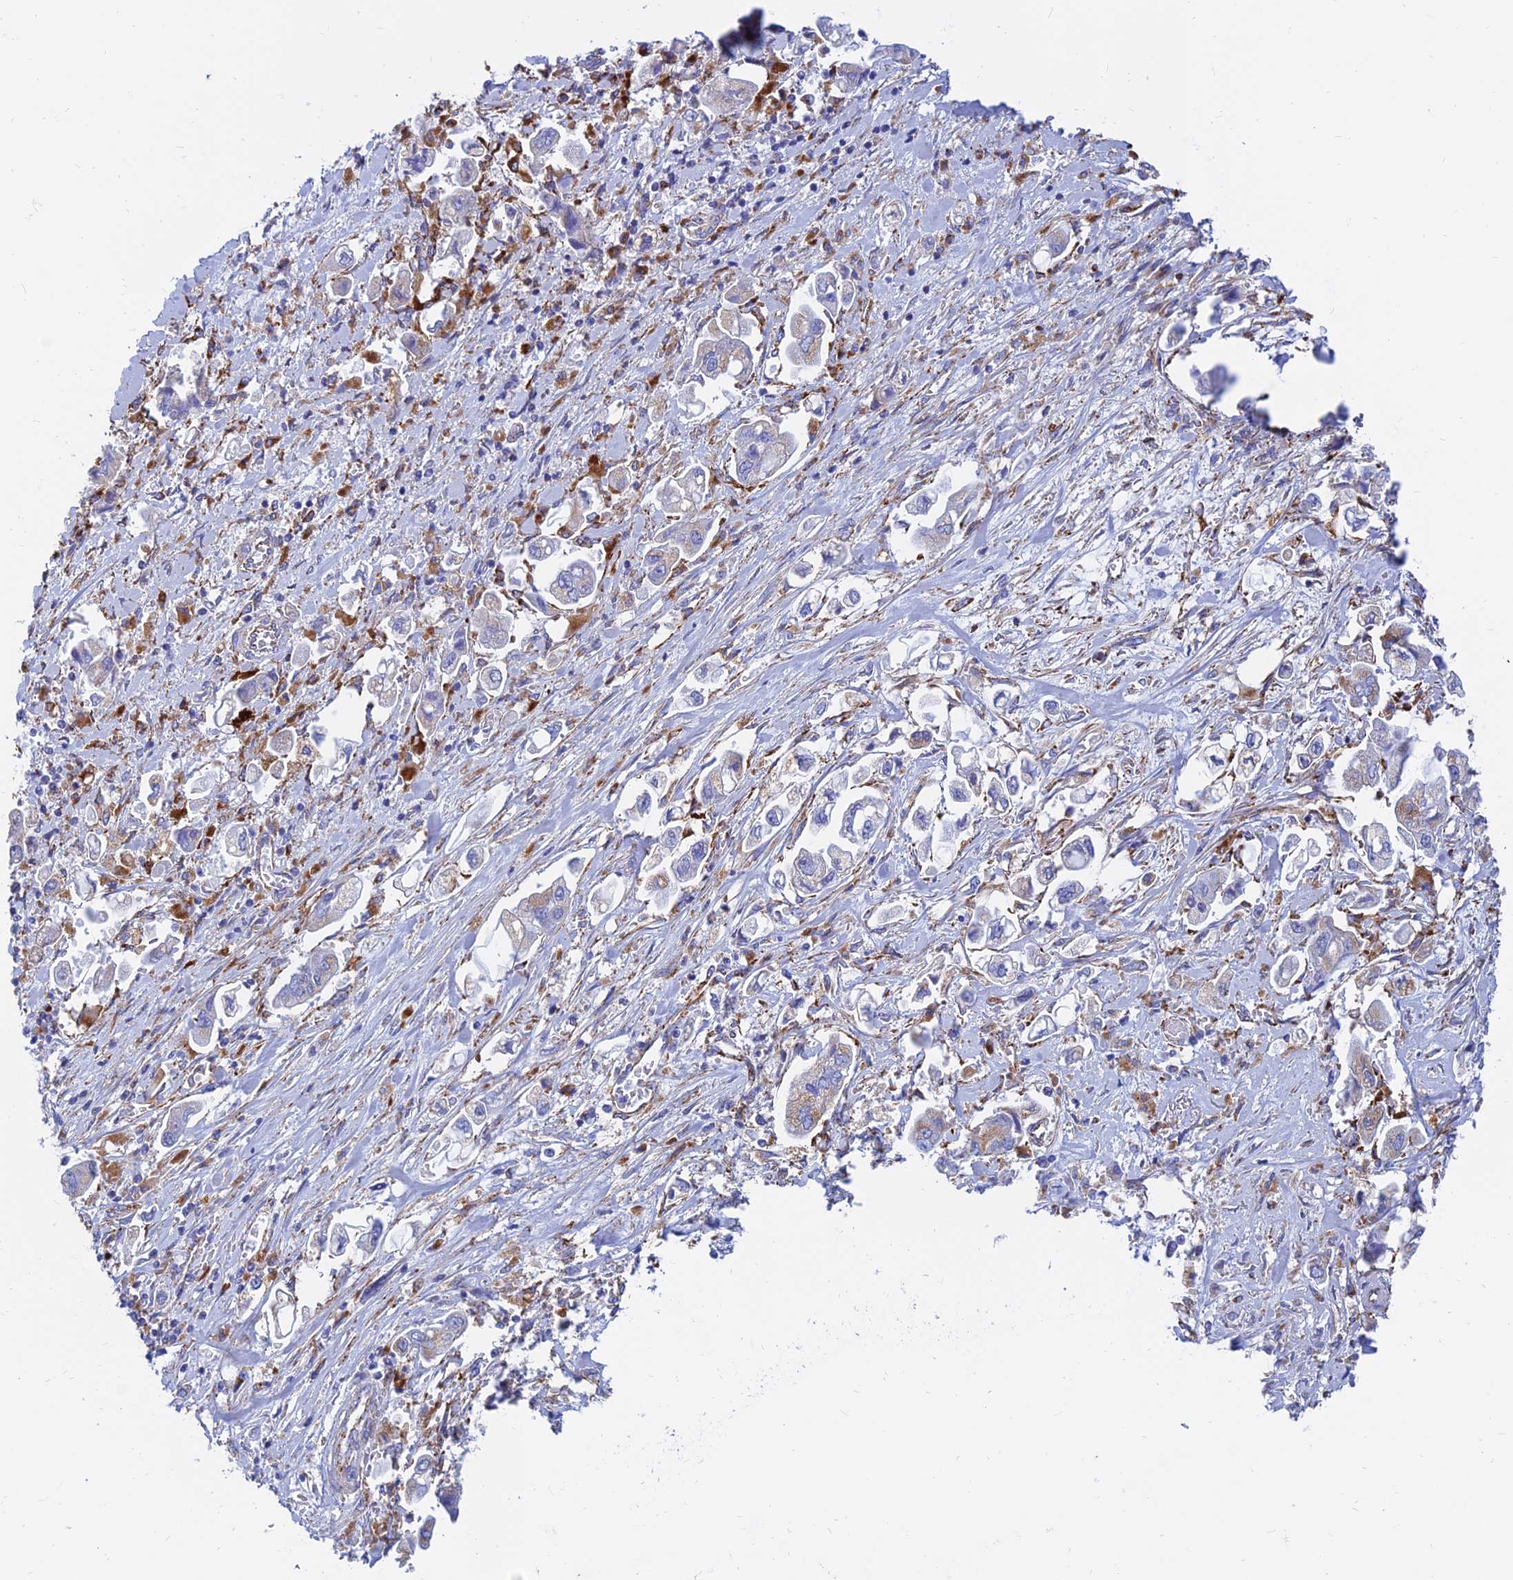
{"staining": {"intensity": "weak", "quantity": "<25%", "location": "cytoplasmic/membranous"}, "tissue": "stomach cancer", "cell_type": "Tumor cells", "image_type": "cancer", "snomed": [{"axis": "morphology", "description": "Adenocarcinoma, NOS"}, {"axis": "topography", "description": "Stomach"}], "caption": "High magnification brightfield microscopy of stomach adenocarcinoma stained with DAB (brown) and counterstained with hematoxylin (blue): tumor cells show no significant staining.", "gene": "SPNS1", "patient": {"sex": "male", "age": 62}}